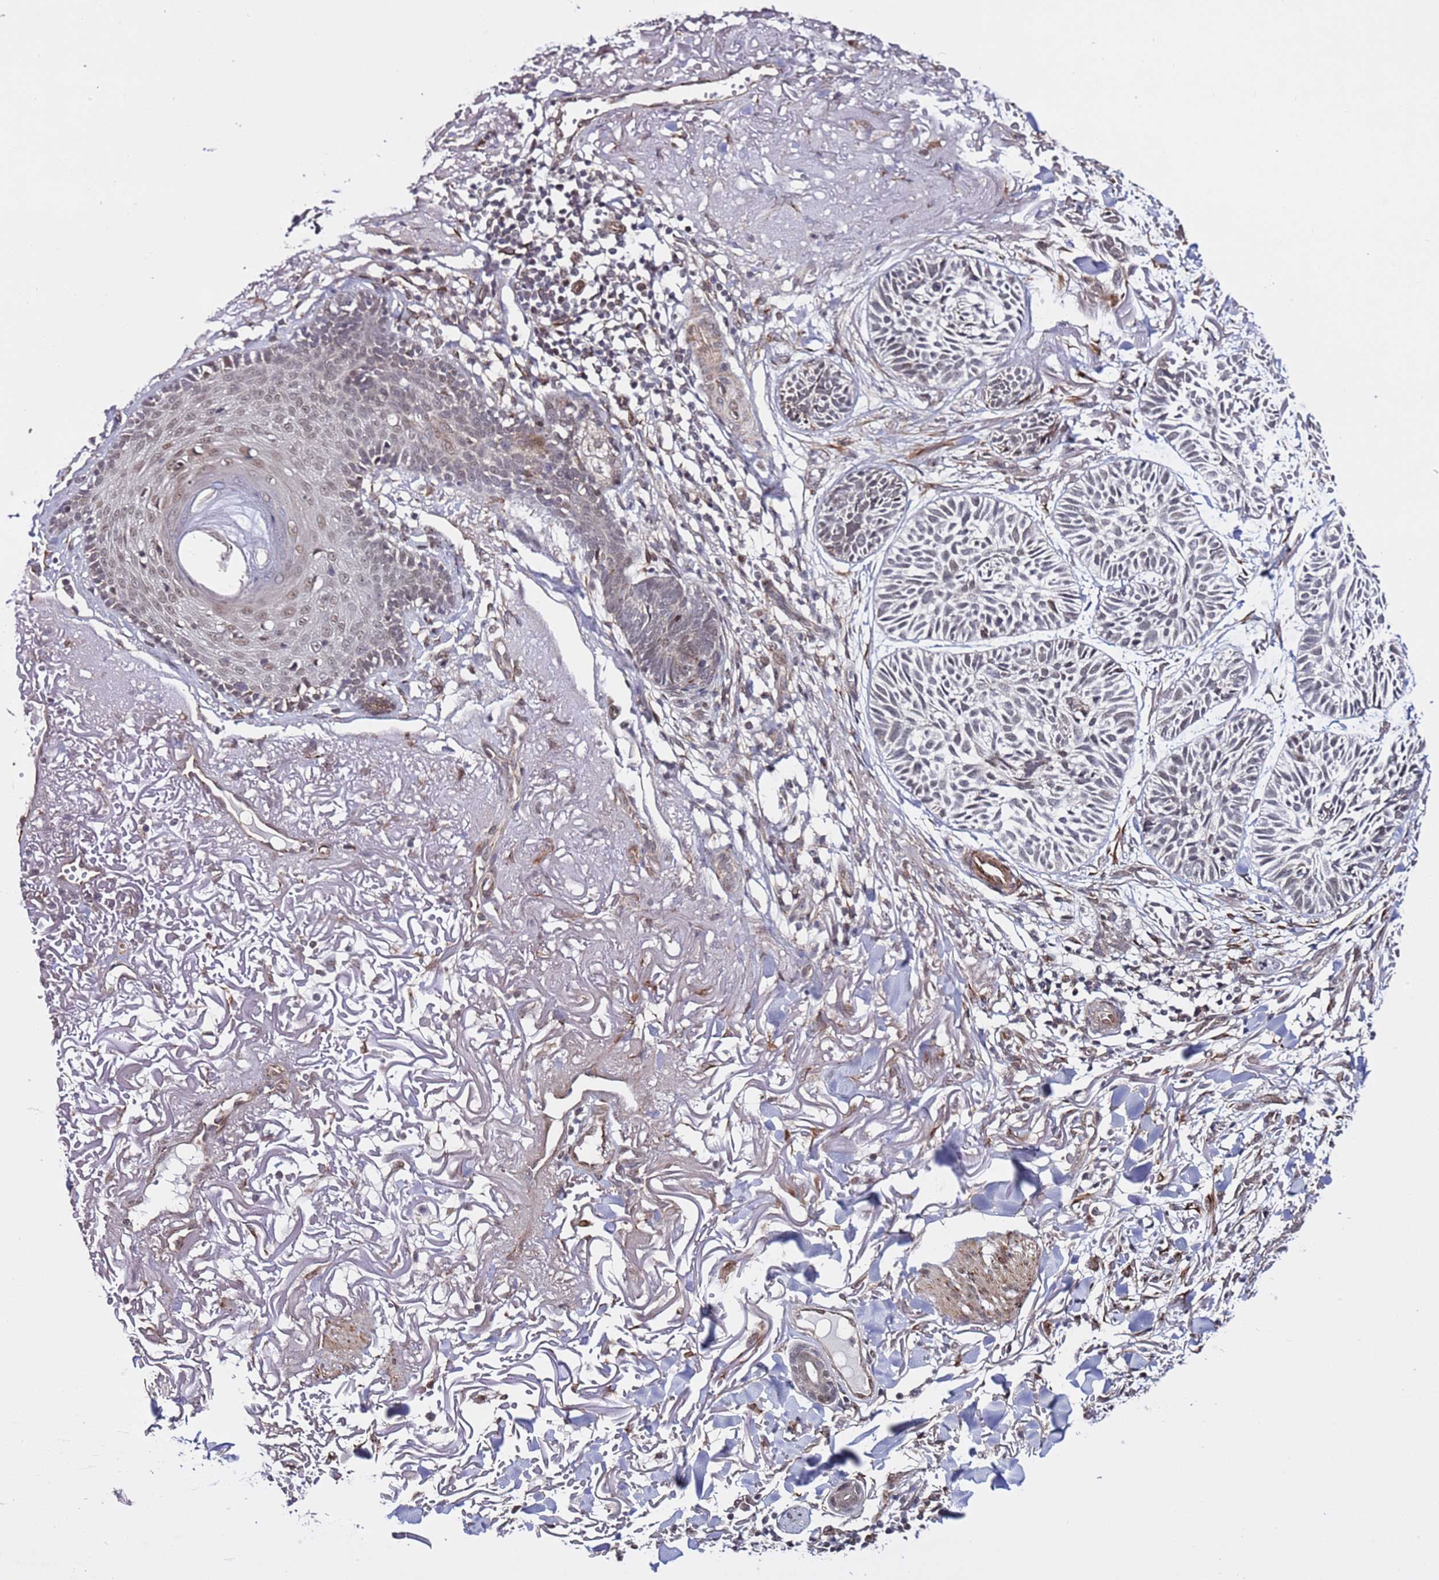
{"staining": {"intensity": "negative", "quantity": "none", "location": "none"}, "tissue": "skin cancer", "cell_type": "Tumor cells", "image_type": "cancer", "snomed": [{"axis": "morphology", "description": "Normal tissue, NOS"}, {"axis": "morphology", "description": "Basal cell carcinoma"}, {"axis": "topography", "description": "Skin"}], "caption": "Human basal cell carcinoma (skin) stained for a protein using immunohistochemistry (IHC) displays no staining in tumor cells.", "gene": "POLR2D", "patient": {"sex": "male", "age": 66}}